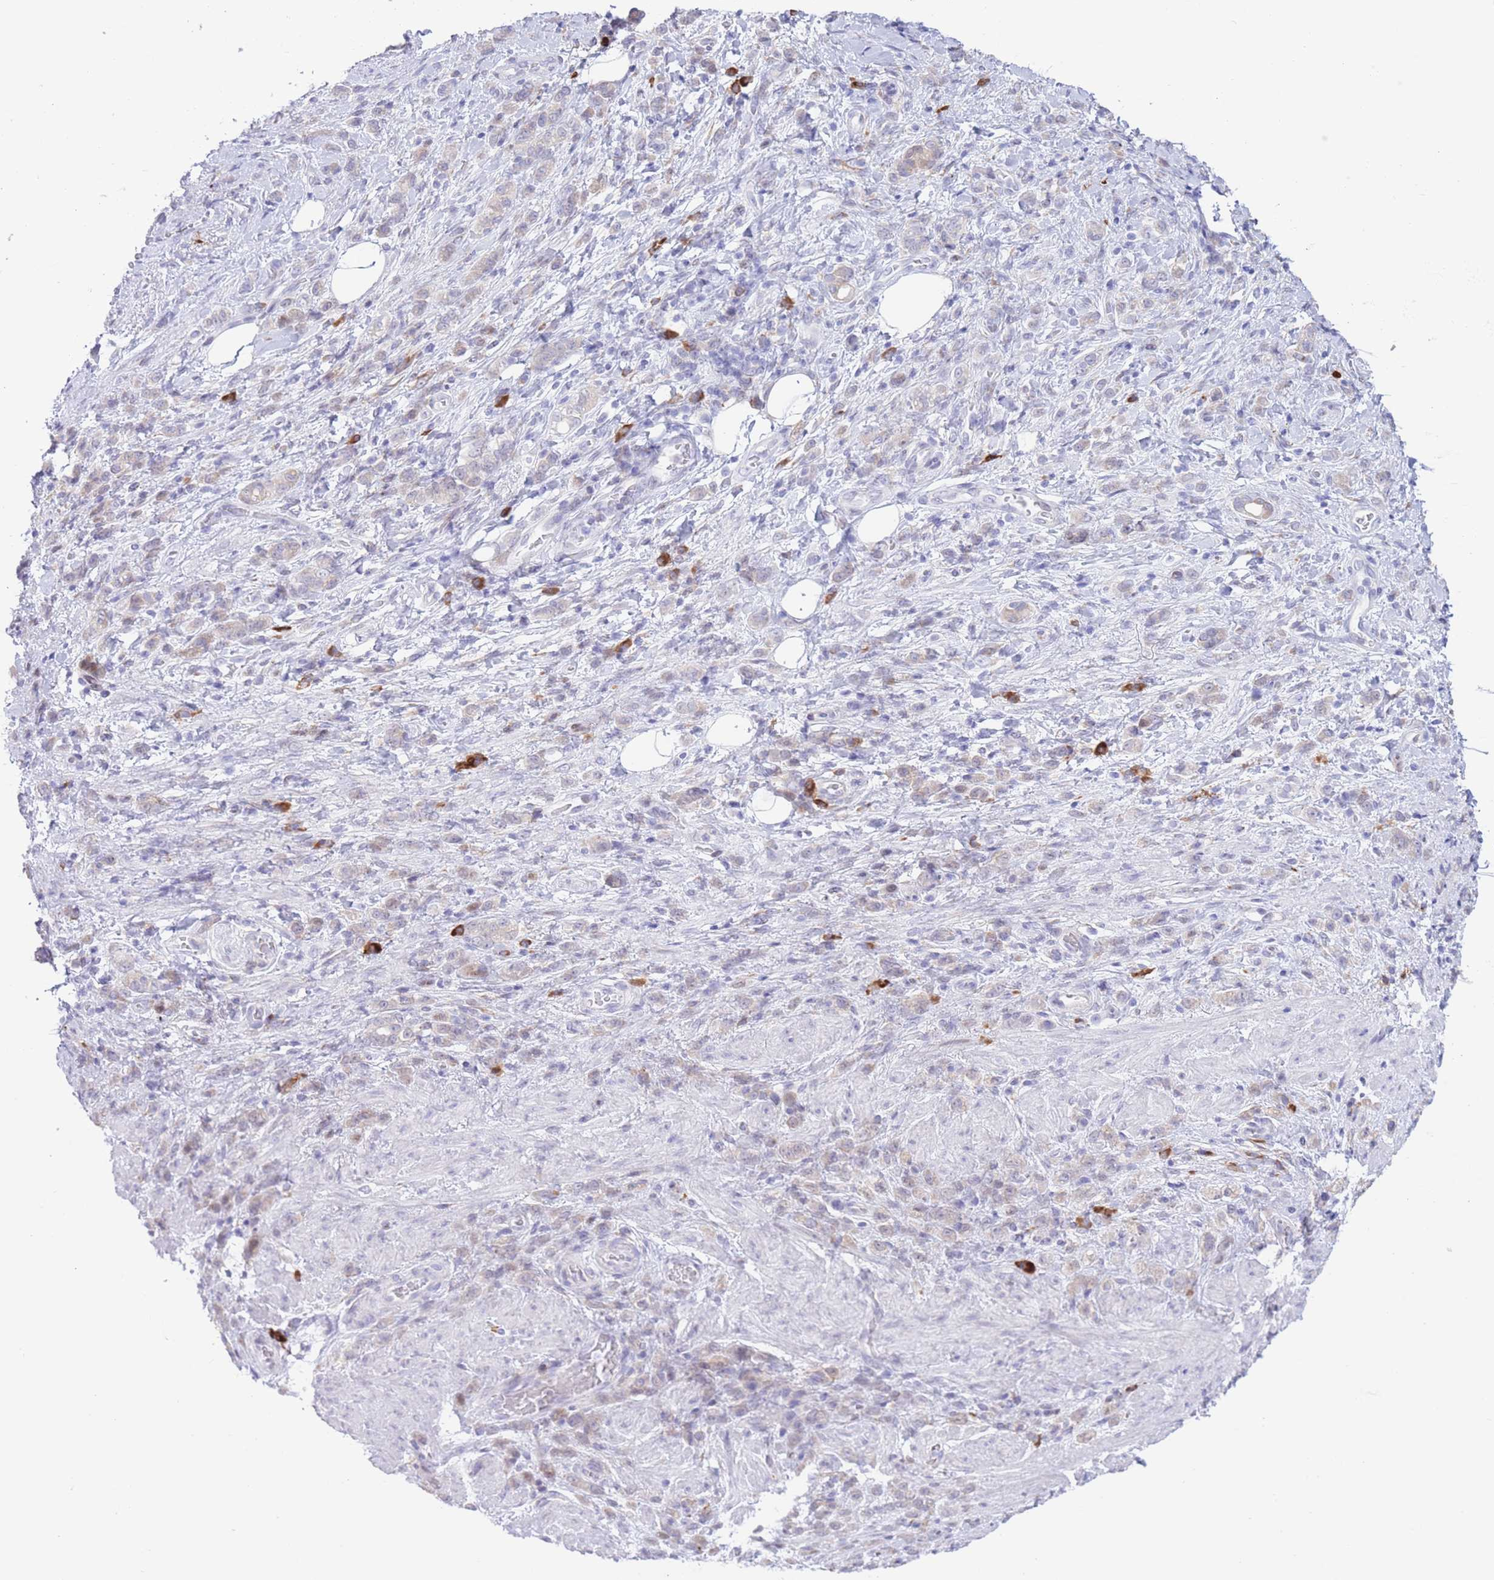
{"staining": {"intensity": "negative", "quantity": "none", "location": "none"}, "tissue": "stomach cancer", "cell_type": "Tumor cells", "image_type": "cancer", "snomed": [{"axis": "morphology", "description": "Adenocarcinoma, NOS"}, {"axis": "topography", "description": "Stomach"}], "caption": "High power microscopy image of an IHC micrograph of stomach adenocarcinoma, revealing no significant expression in tumor cells.", "gene": "MYDGF", "patient": {"sex": "male", "age": 77}}